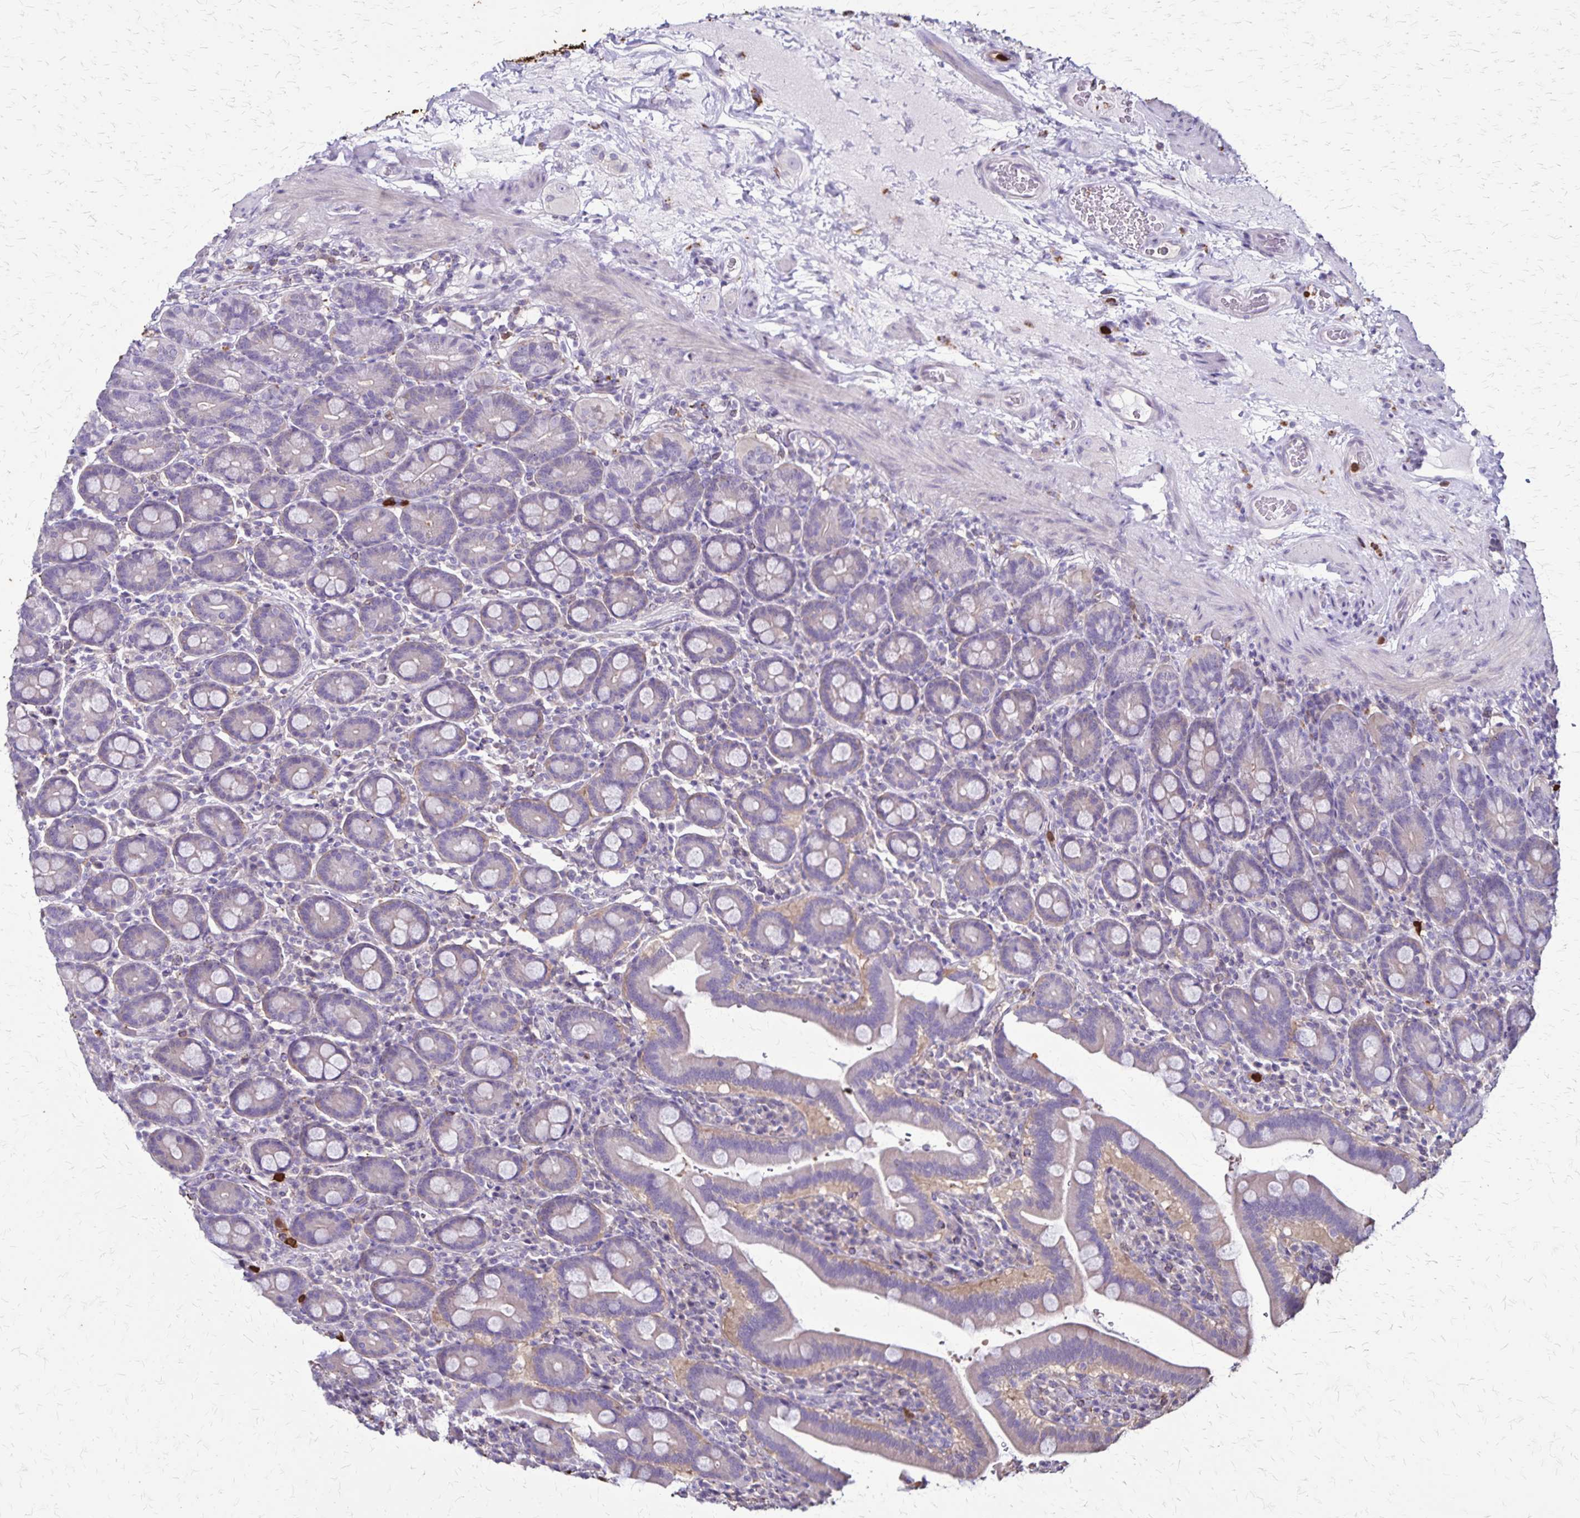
{"staining": {"intensity": "weak", "quantity": "<25%", "location": "cytoplasmic/membranous"}, "tissue": "small intestine", "cell_type": "Glandular cells", "image_type": "normal", "snomed": [{"axis": "morphology", "description": "Normal tissue, NOS"}, {"axis": "topography", "description": "Small intestine"}], "caption": "Small intestine stained for a protein using IHC shows no positivity glandular cells.", "gene": "ULBP3", "patient": {"sex": "male", "age": 26}}